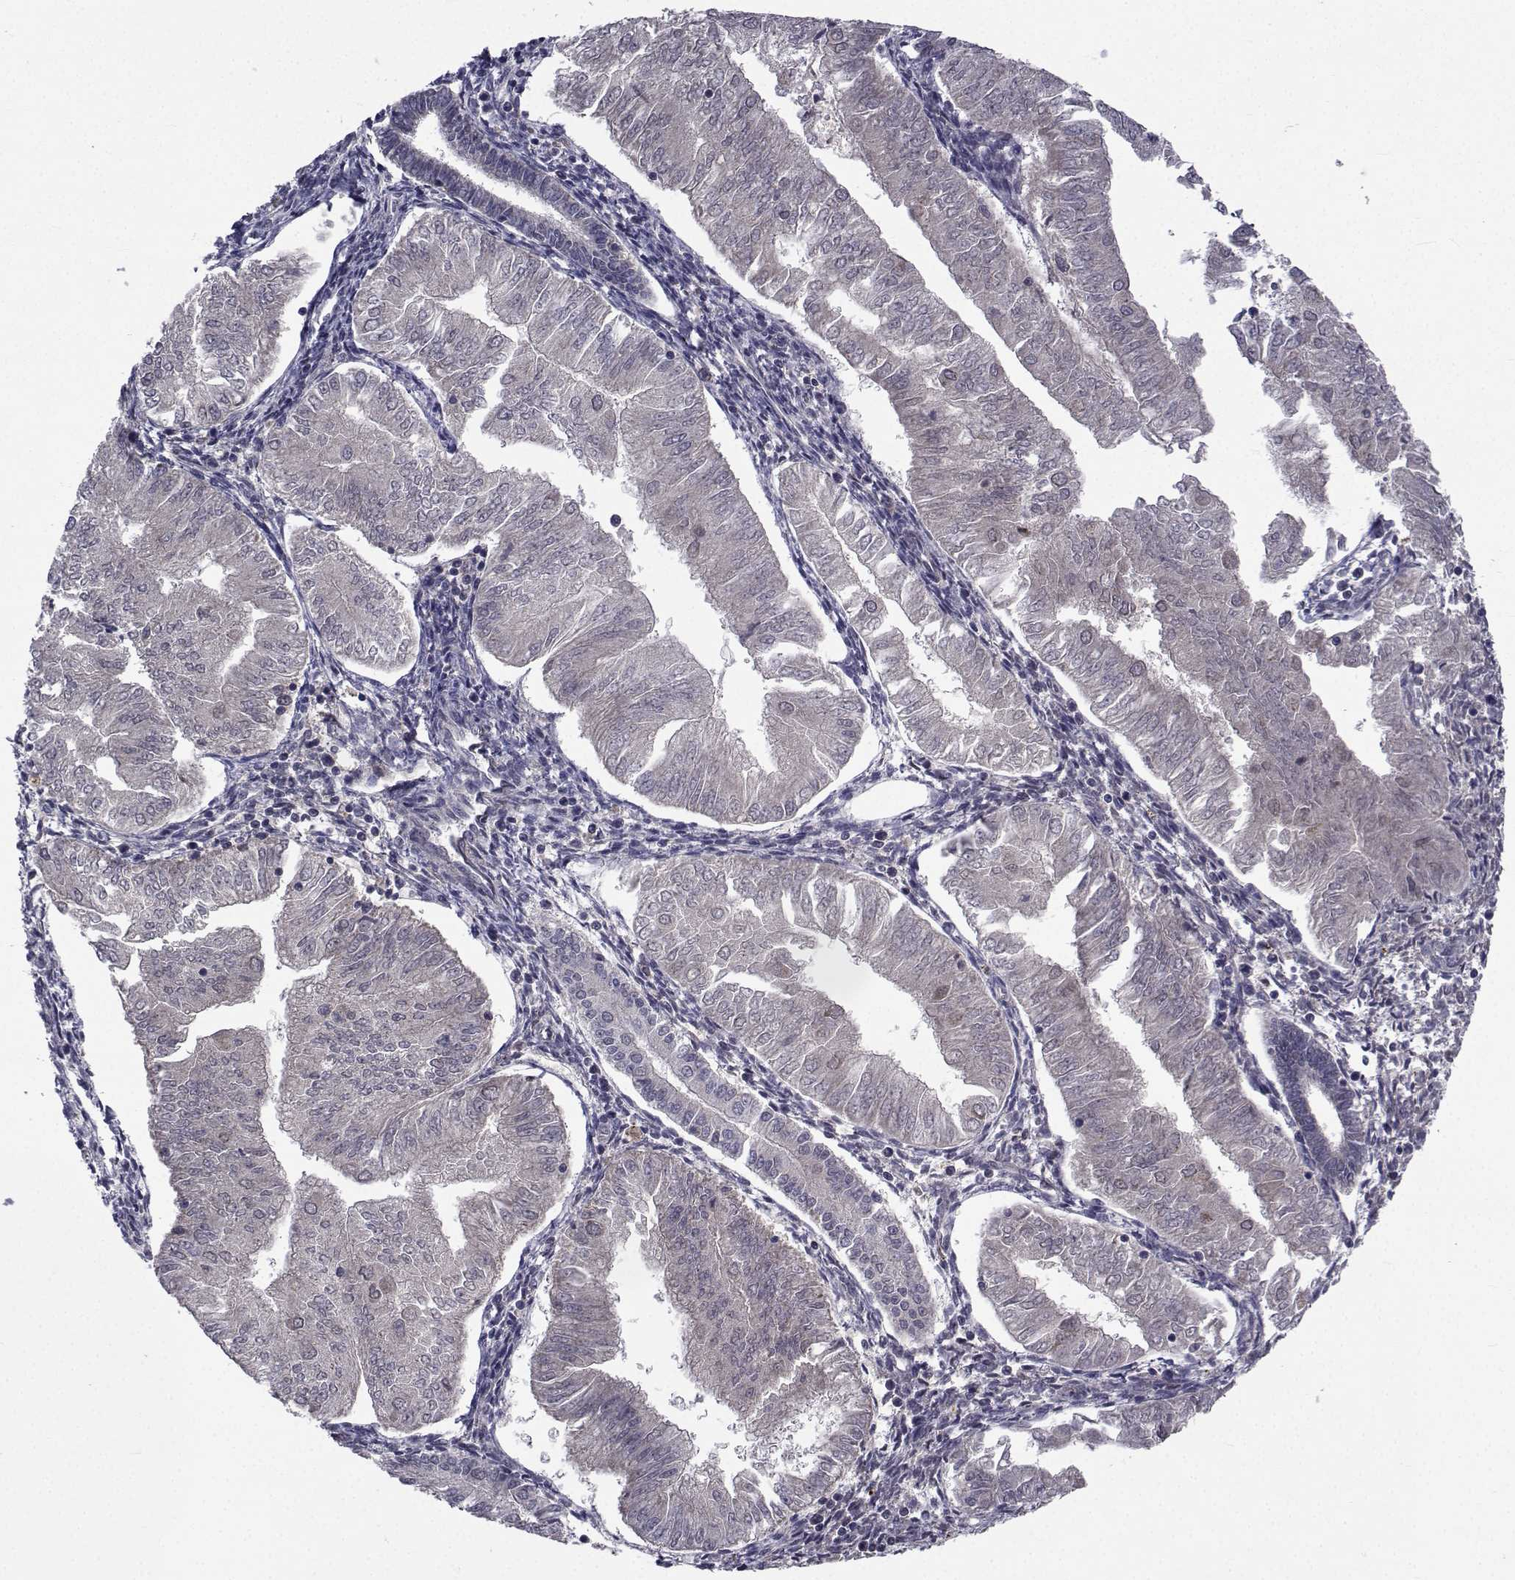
{"staining": {"intensity": "negative", "quantity": "none", "location": "none"}, "tissue": "endometrial cancer", "cell_type": "Tumor cells", "image_type": "cancer", "snomed": [{"axis": "morphology", "description": "Adenocarcinoma, NOS"}, {"axis": "topography", "description": "Endometrium"}], "caption": "Tumor cells are negative for protein expression in human adenocarcinoma (endometrial).", "gene": "CYP2S1", "patient": {"sex": "female", "age": 53}}